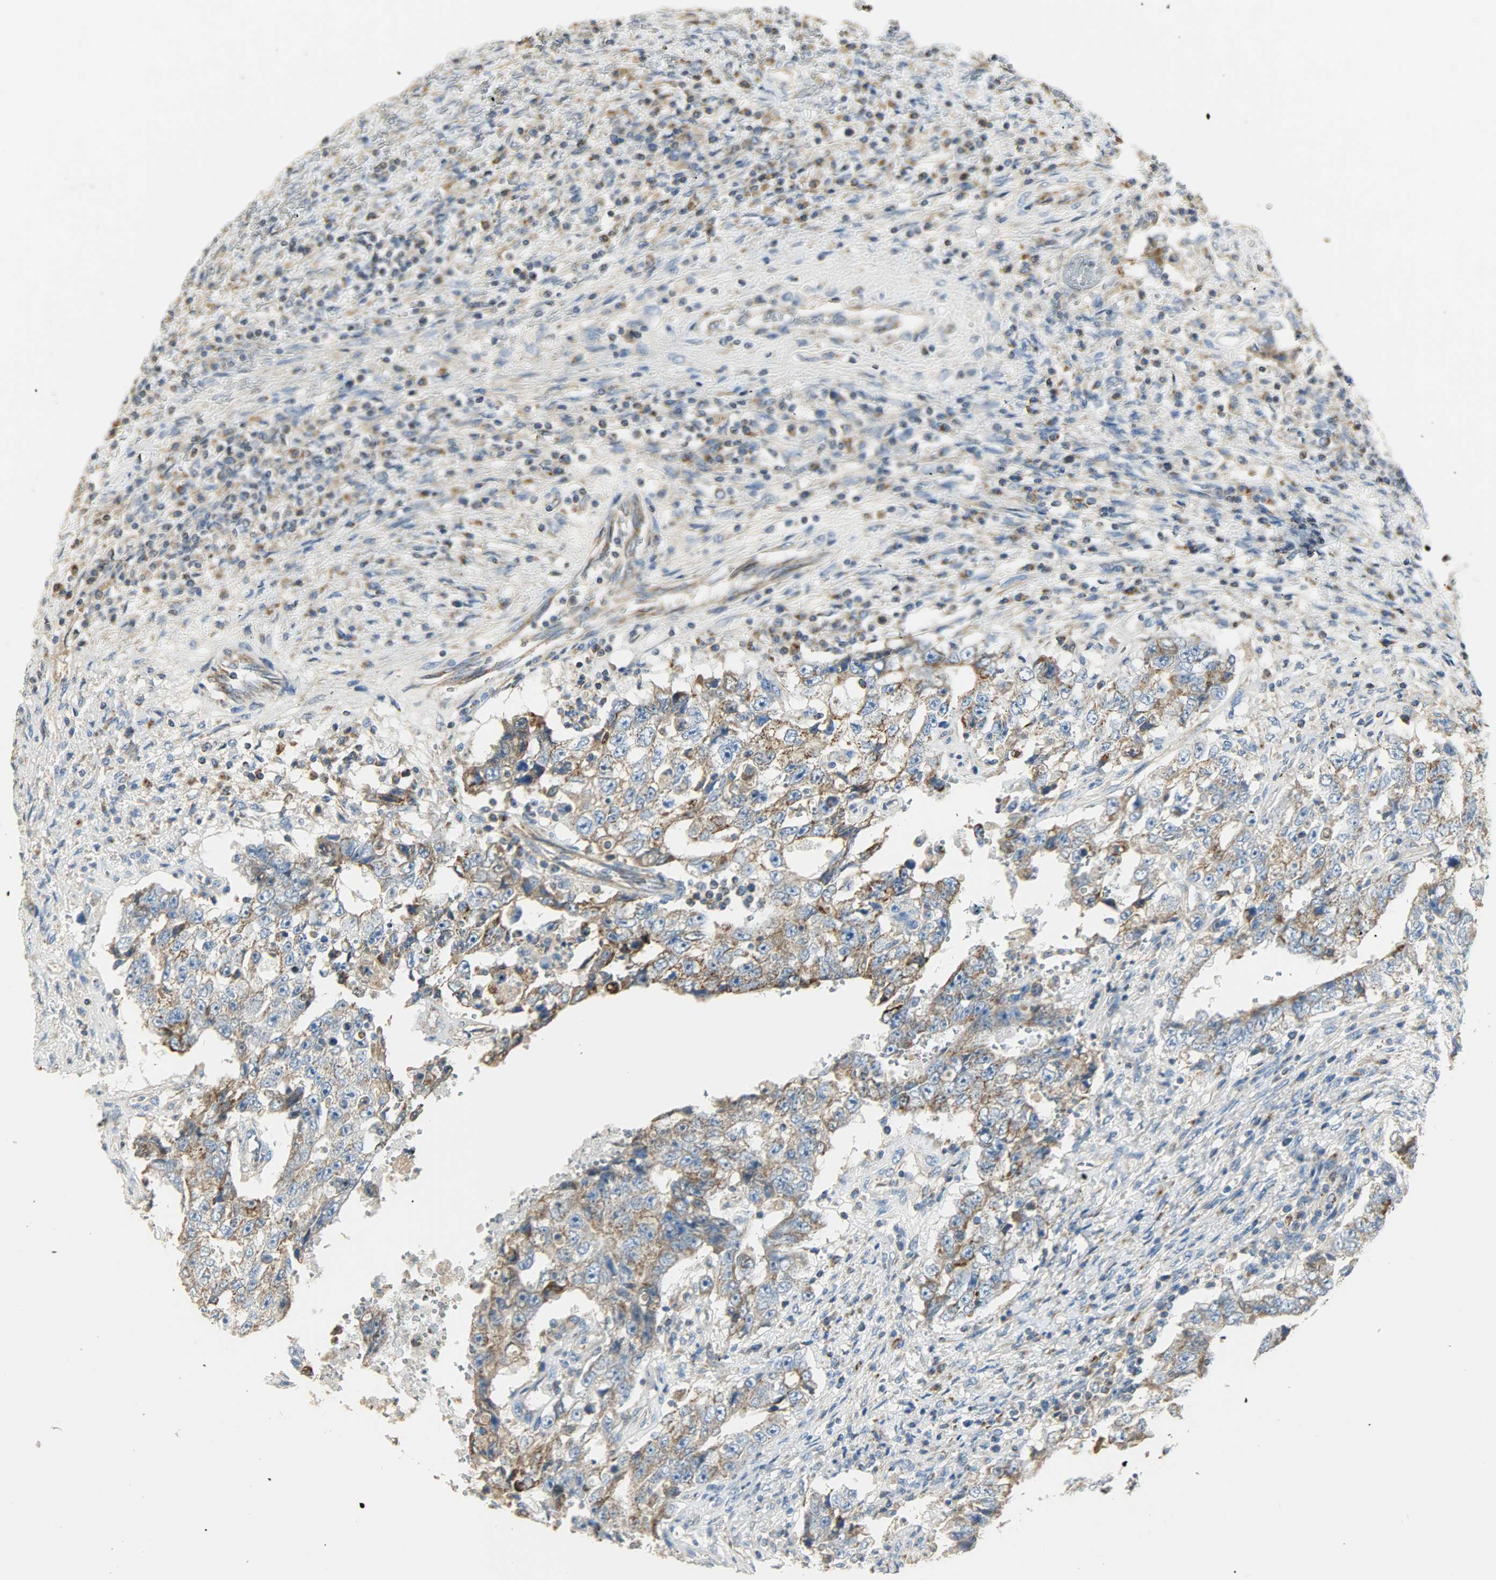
{"staining": {"intensity": "moderate", "quantity": ">75%", "location": "cytoplasmic/membranous"}, "tissue": "testis cancer", "cell_type": "Tumor cells", "image_type": "cancer", "snomed": [{"axis": "morphology", "description": "Carcinoma, Embryonal, NOS"}, {"axis": "topography", "description": "Testis"}], "caption": "A brown stain highlights moderate cytoplasmic/membranous staining of a protein in embryonal carcinoma (testis) tumor cells. (DAB = brown stain, brightfield microscopy at high magnification).", "gene": "NNT", "patient": {"sex": "male", "age": 26}}